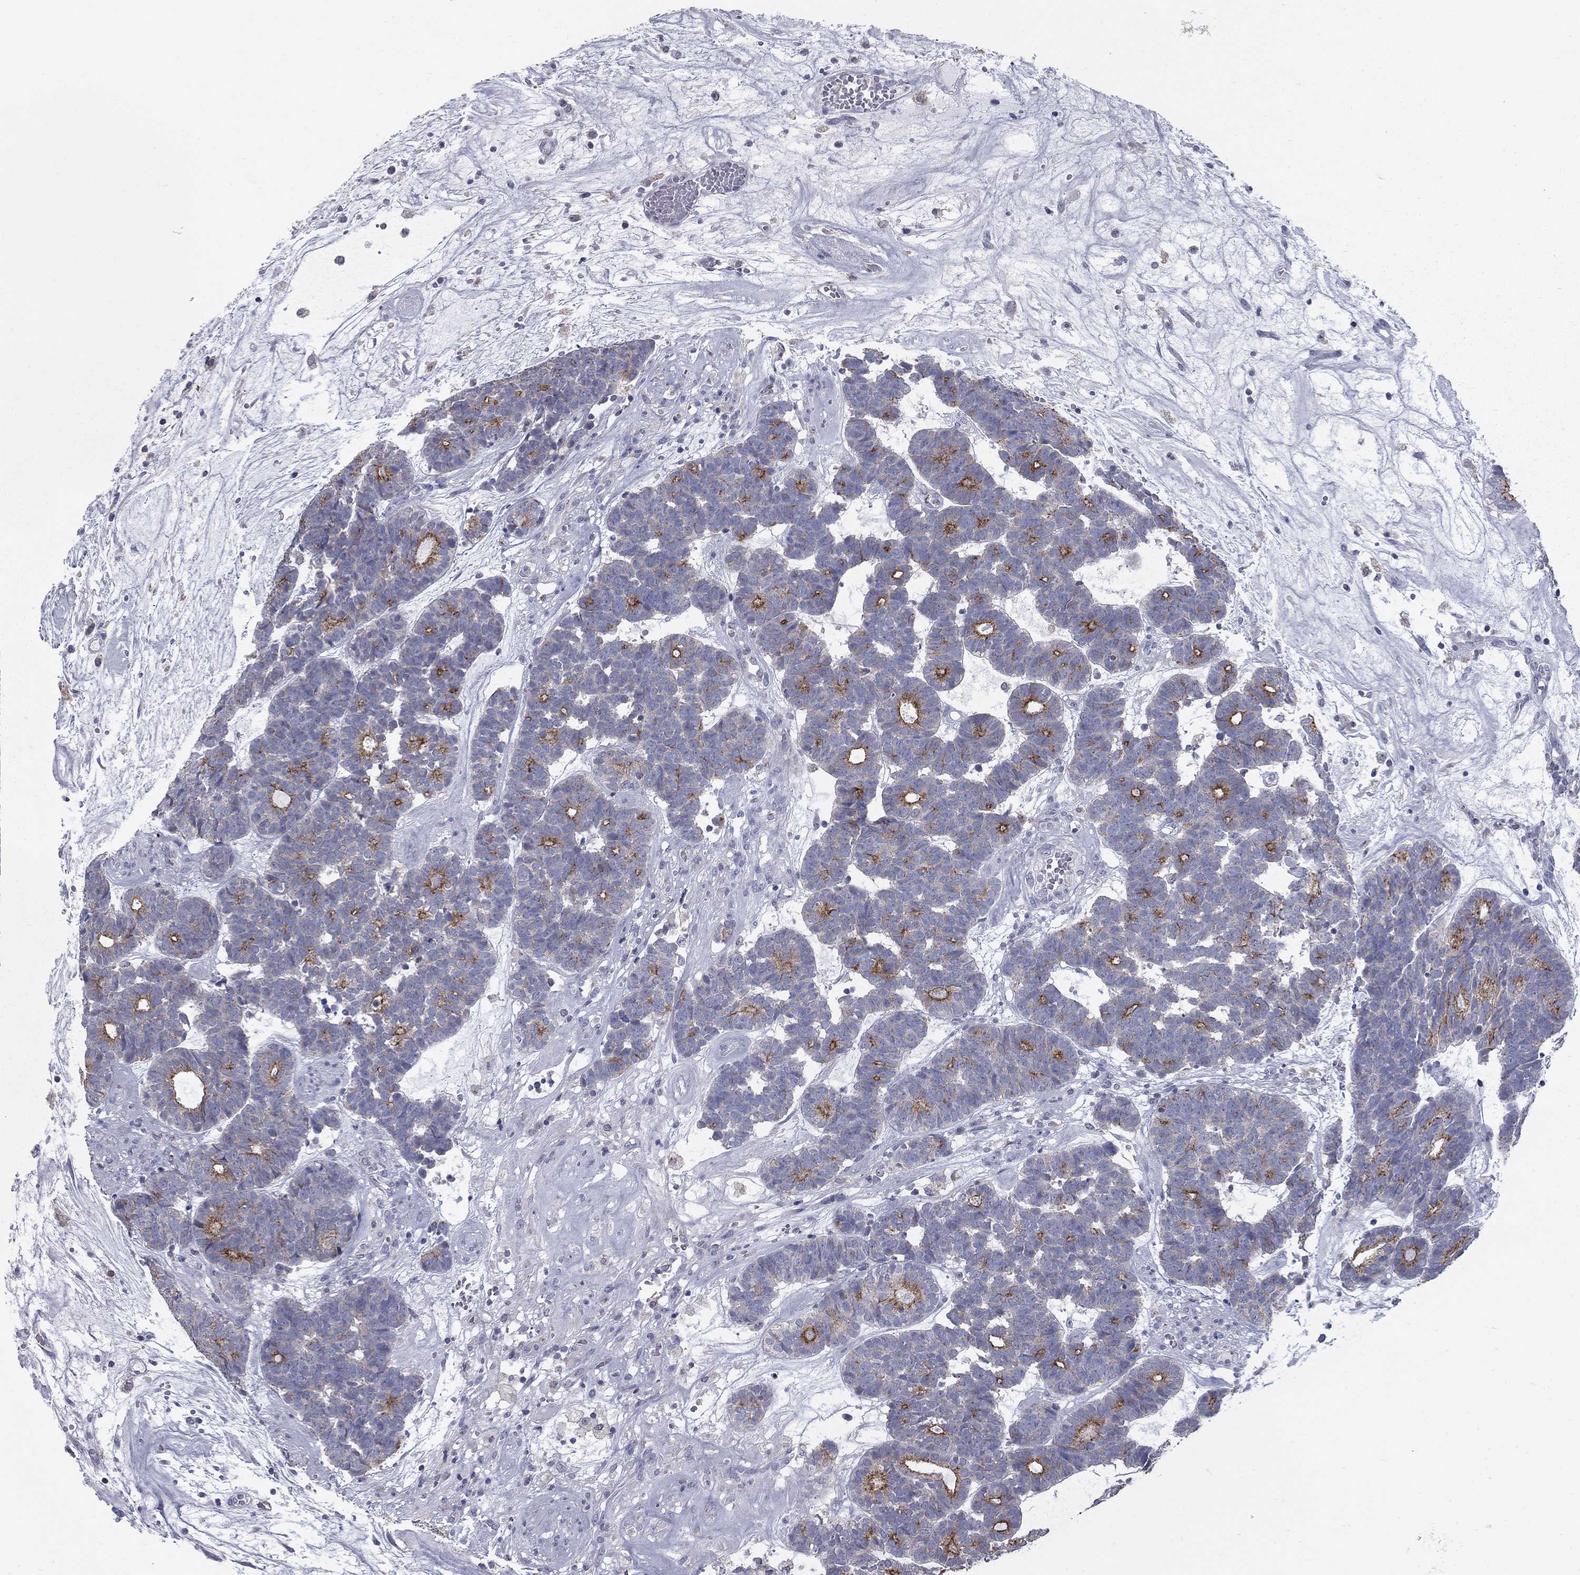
{"staining": {"intensity": "strong", "quantity": "<25%", "location": "cytoplasmic/membranous"}, "tissue": "head and neck cancer", "cell_type": "Tumor cells", "image_type": "cancer", "snomed": [{"axis": "morphology", "description": "Adenocarcinoma, NOS"}, {"axis": "topography", "description": "Head-Neck"}], "caption": "An immunohistochemistry (IHC) histopathology image of neoplastic tissue is shown. Protein staining in brown labels strong cytoplasmic/membranous positivity in head and neck adenocarcinoma within tumor cells. The protein of interest is shown in brown color, while the nuclei are stained blue.", "gene": "KIAA0319L", "patient": {"sex": "female", "age": 81}}